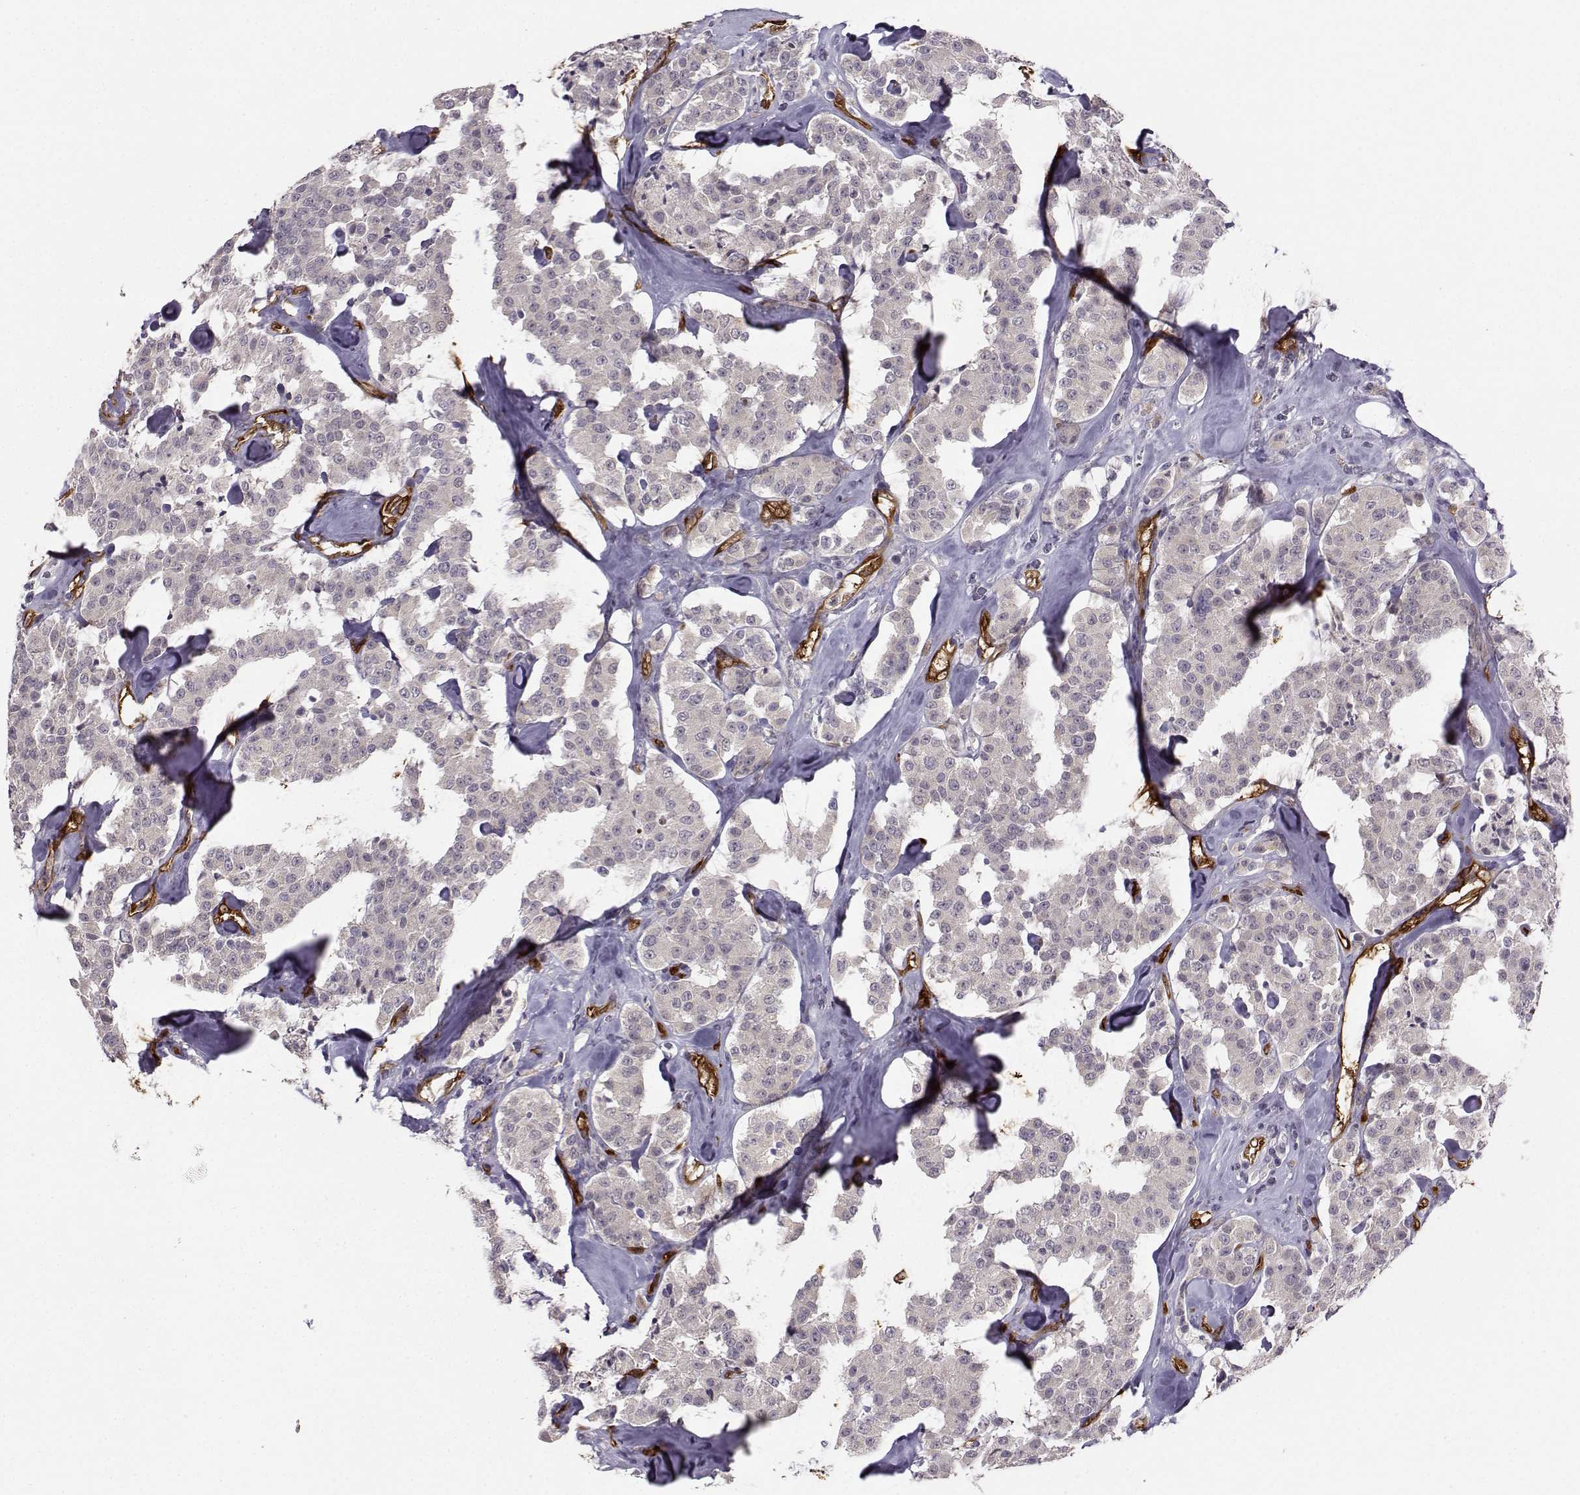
{"staining": {"intensity": "negative", "quantity": "none", "location": "none"}, "tissue": "carcinoid", "cell_type": "Tumor cells", "image_type": "cancer", "snomed": [{"axis": "morphology", "description": "Carcinoid, malignant, NOS"}, {"axis": "topography", "description": "Pancreas"}], "caption": "Tumor cells show no significant expression in carcinoid.", "gene": "NQO1", "patient": {"sex": "male", "age": 41}}